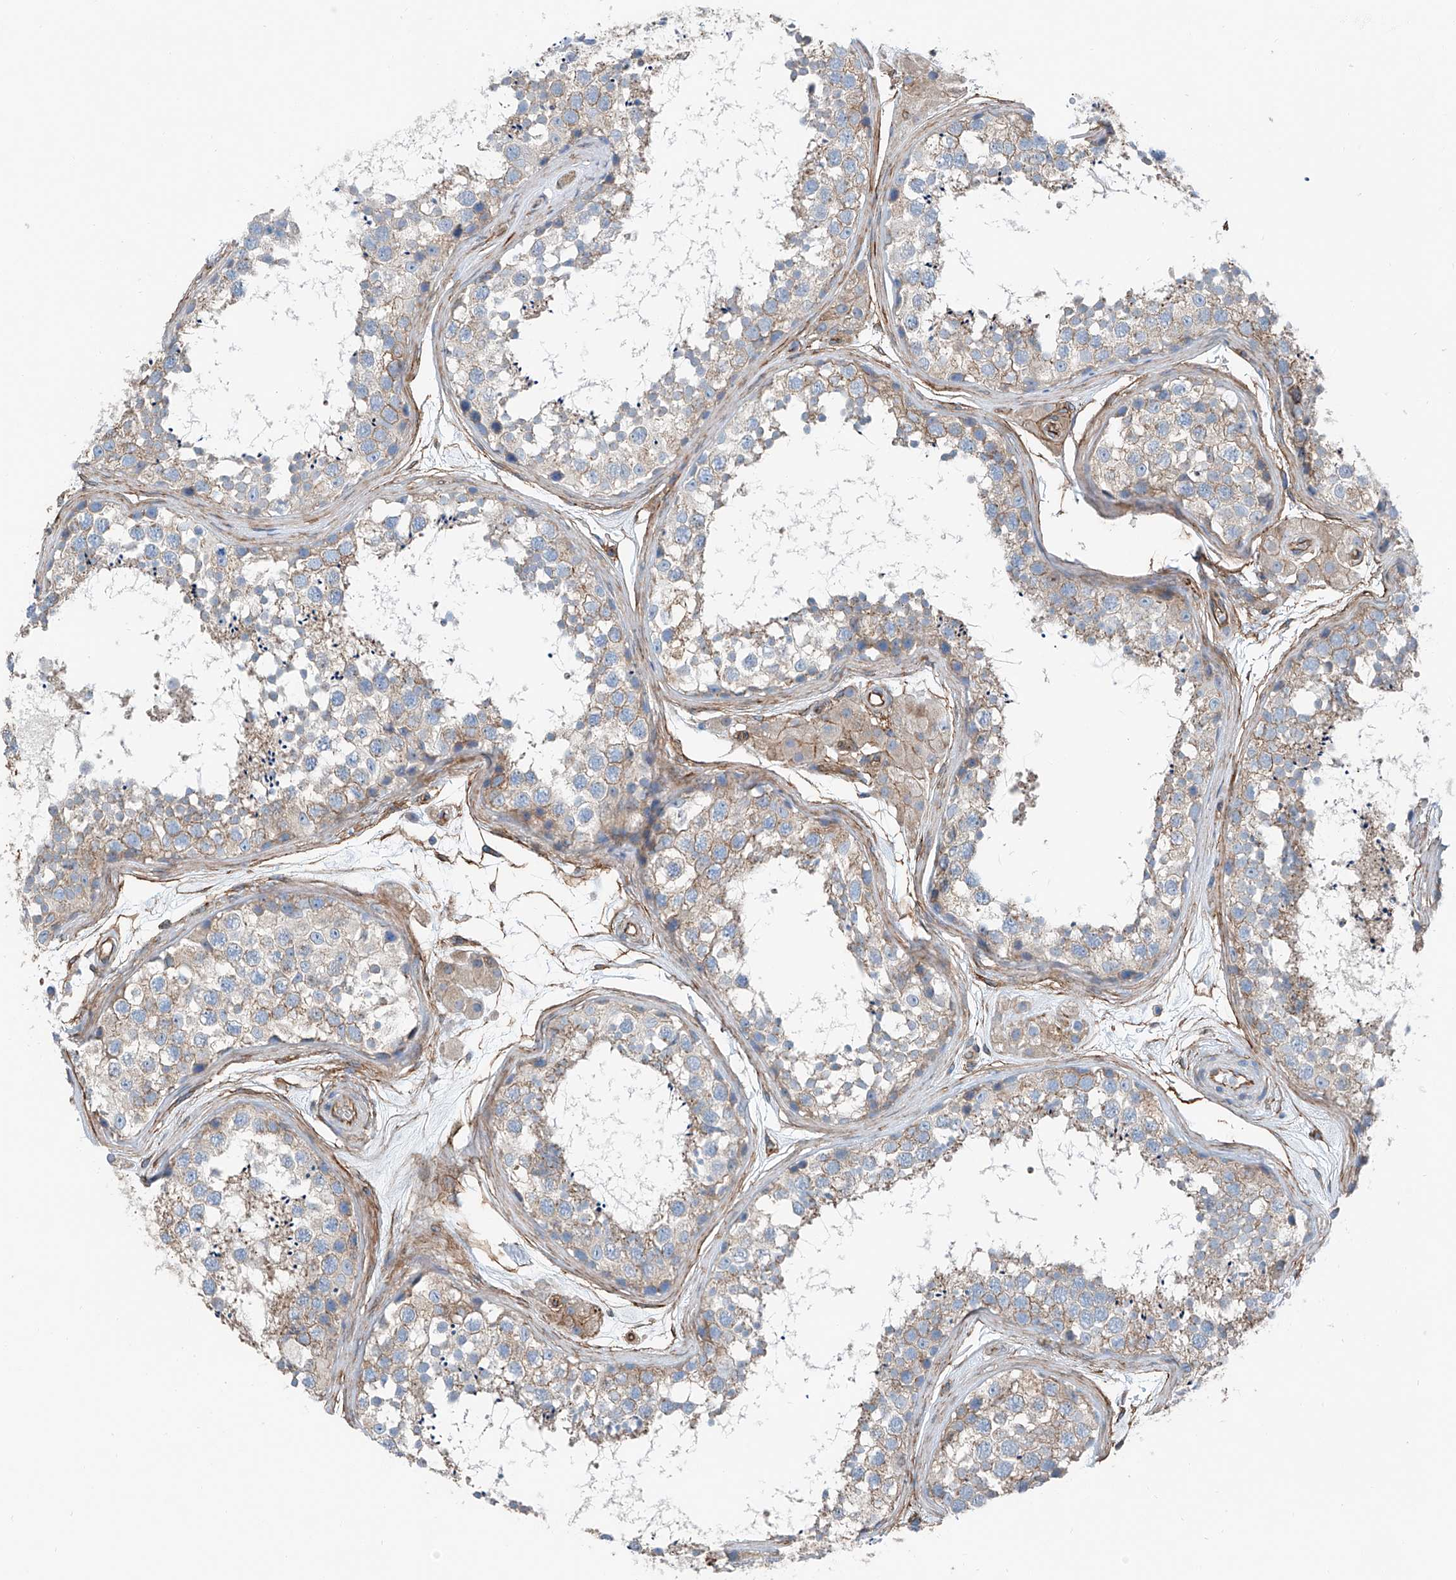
{"staining": {"intensity": "weak", "quantity": "25%-75%", "location": "cytoplasmic/membranous"}, "tissue": "testis", "cell_type": "Cells in seminiferous ducts", "image_type": "normal", "snomed": [{"axis": "morphology", "description": "Normal tissue, NOS"}, {"axis": "topography", "description": "Testis"}], "caption": "Benign testis displays weak cytoplasmic/membranous positivity in about 25%-75% of cells in seminiferous ducts, visualized by immunohistochemistry.", "gene": "THEMIS2", "patient": {"sex": "male", "age": 56}}